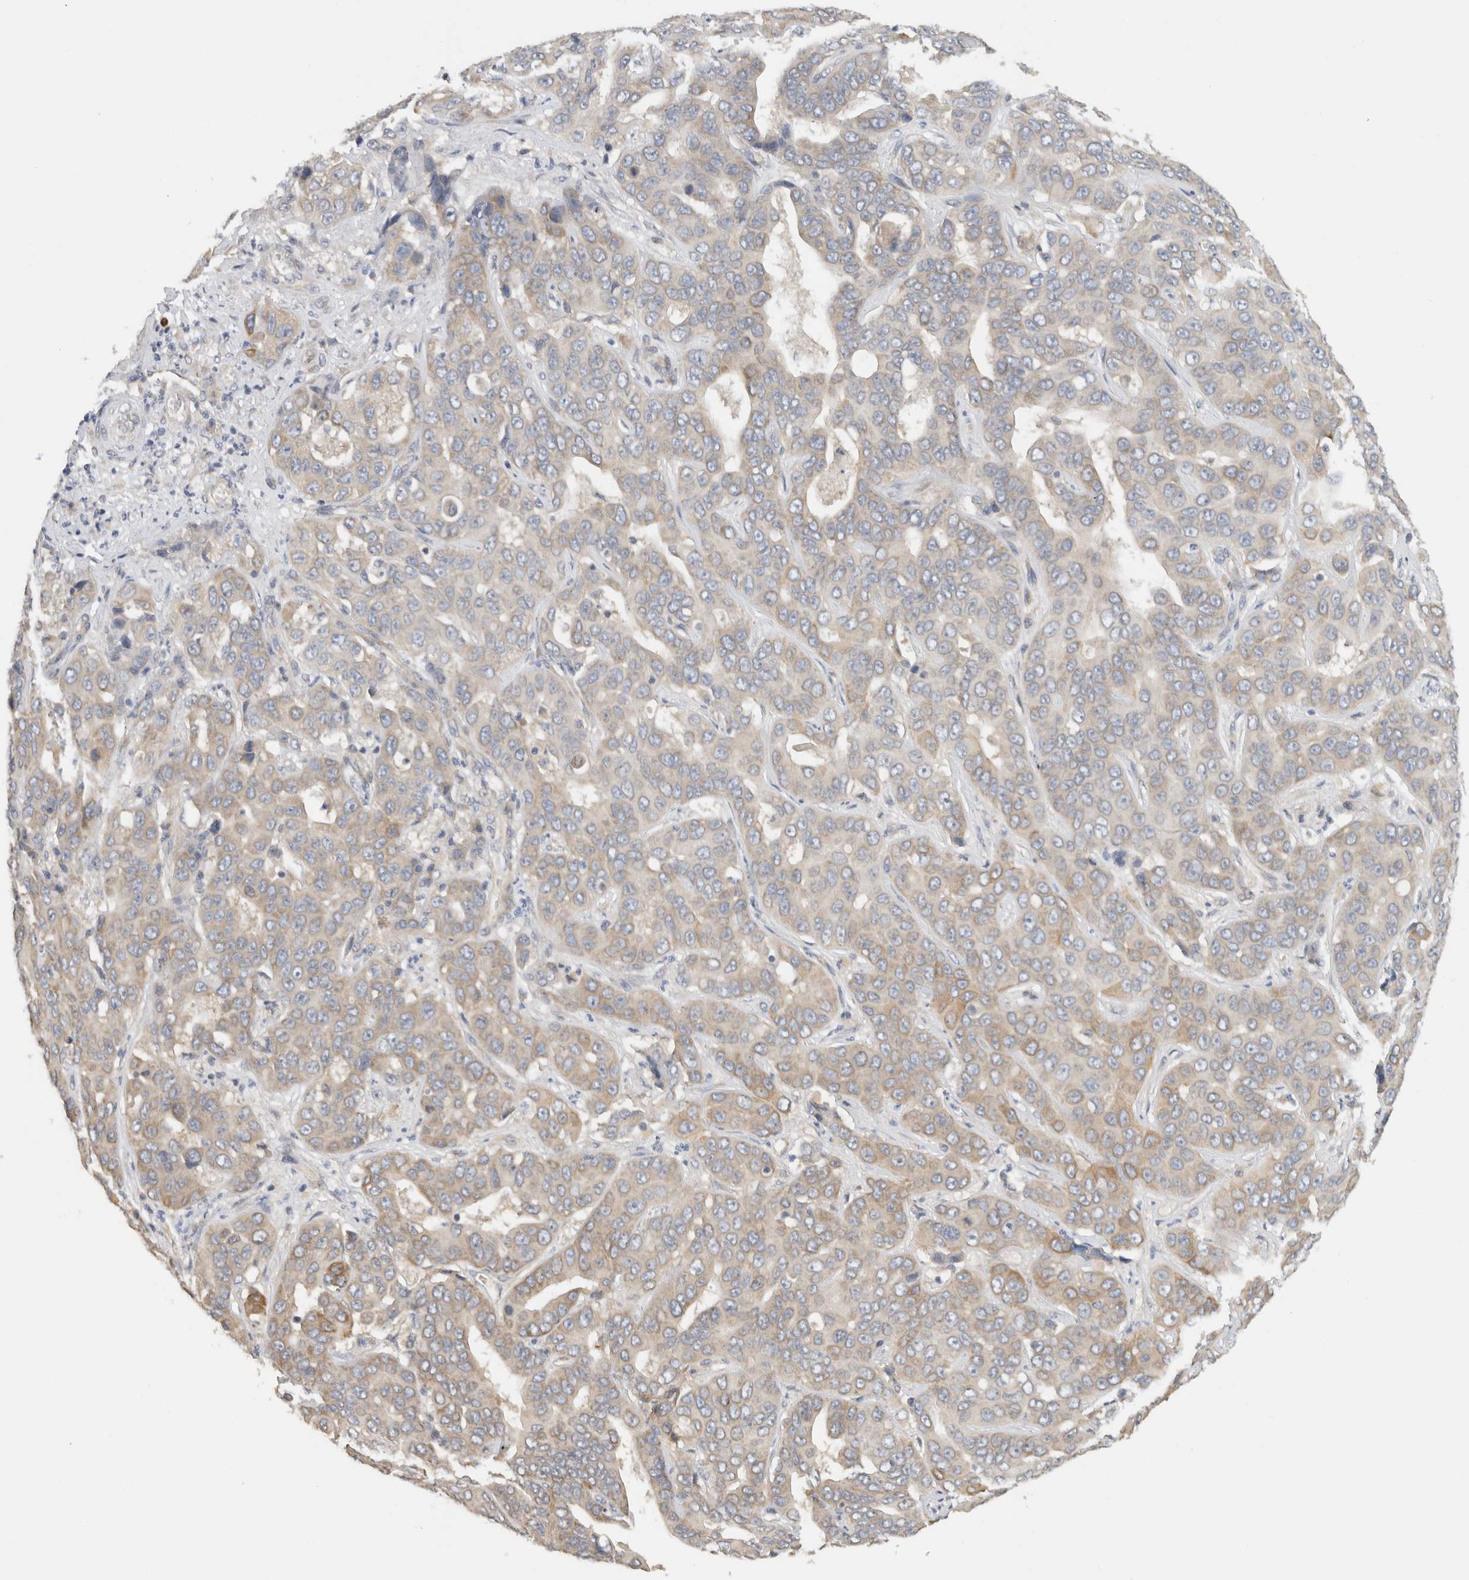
{"staining": {"intensity": "moderate", "quantity": "<25%", "location": "cytoplasmic/membranous"}, "tissue": "liver cancer", "cell_type": "Tumor cells", "image_type": "cancer", "snomed": [{"axis": "morphology", "description": "Cholangiocarcinoma"}, {"axis": "topography", "description": "Liver"}], "caption": "Liver cancer tissue shows moderate cytoplasmic/membranous expression in about <25% of tumor cells", "gene": "PUM1", "patient": {"sex": "female", "age": 52}}